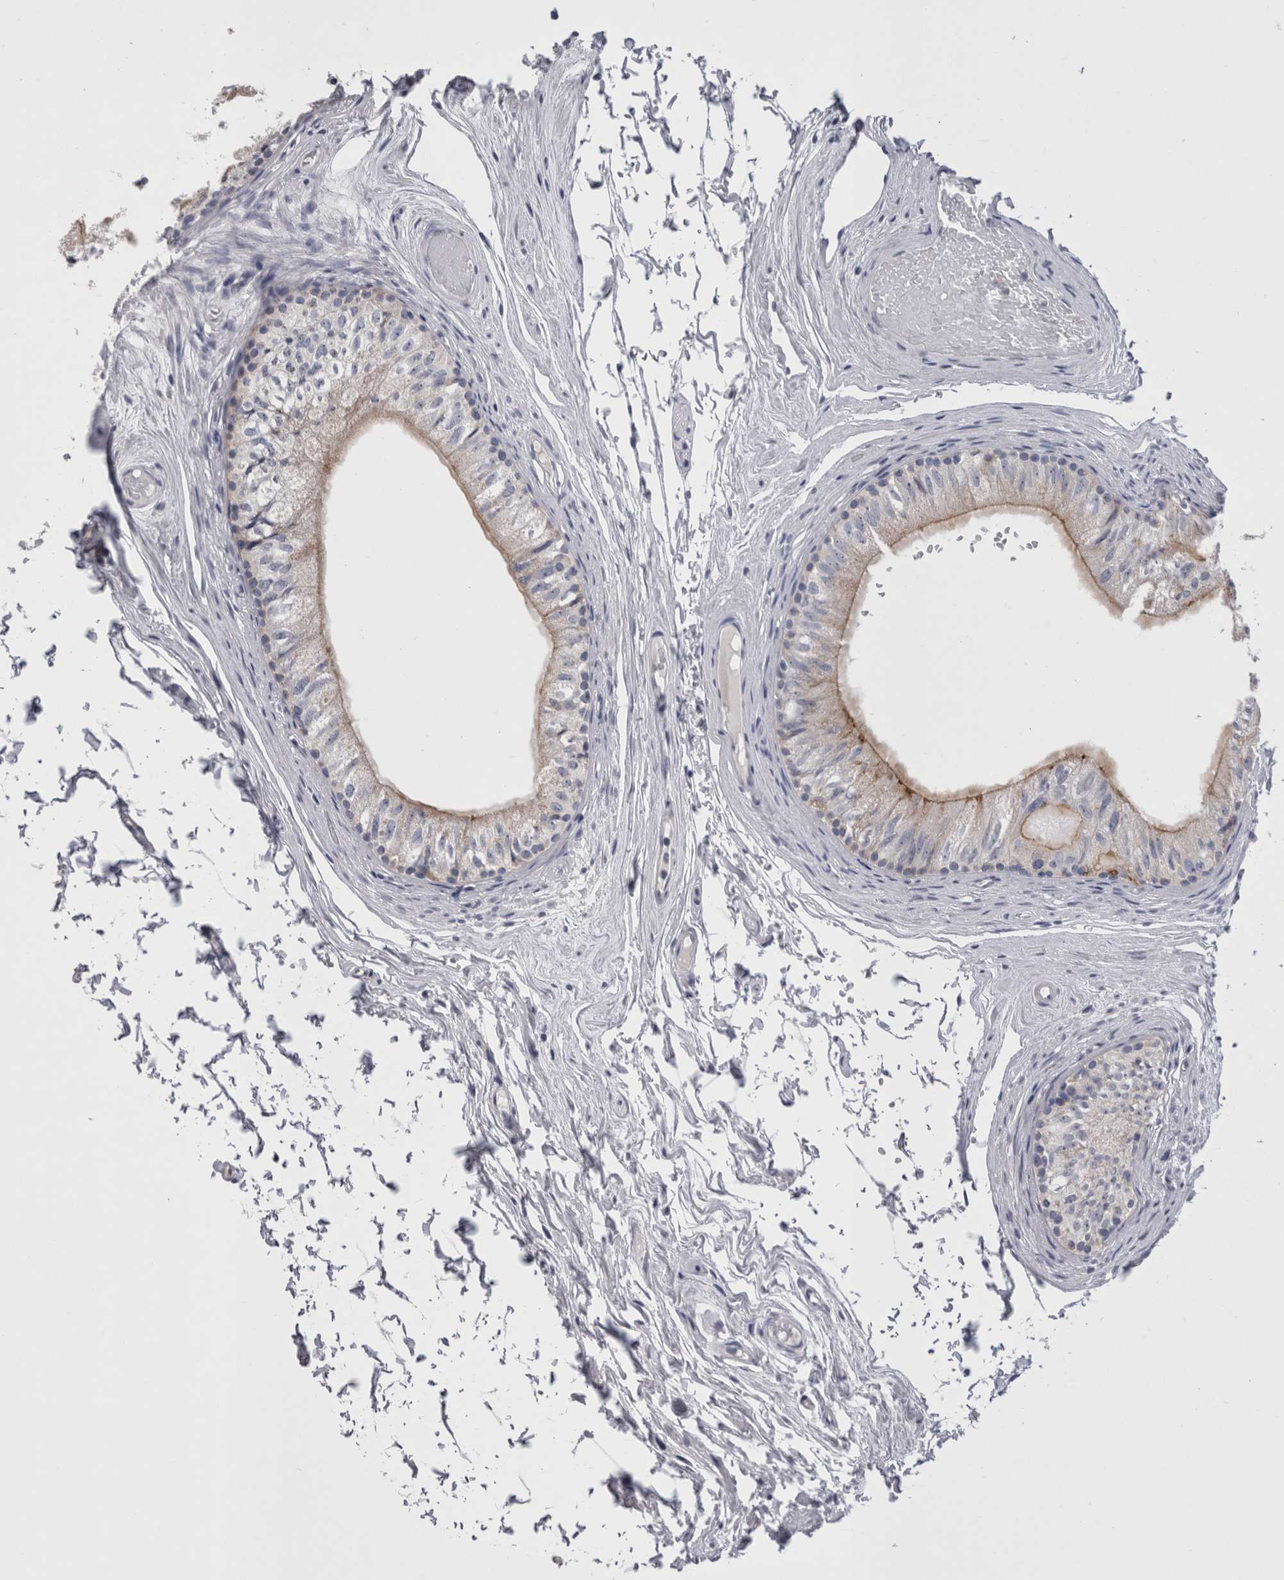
{"staining": {"intensity": "moderate", "quantity": "25%-75%", "location": "cytoplasmic/membranous"}, "tissue": "epididymis", "cell_type": "Glandular cells", "image_type": "normal", "snomed": [{"axis": "morphology", "description": "Normal tissue, NOS"}, {"axis": "topography", "description": "Epididymis"}], "caption": "Protein staining reveals moderate cytoplasmic/membranous expression in about 25%-75% of glandular cells in benign epididymis.", "gene": "PWP2", "patient": {"sex": "male", "age": 79}}